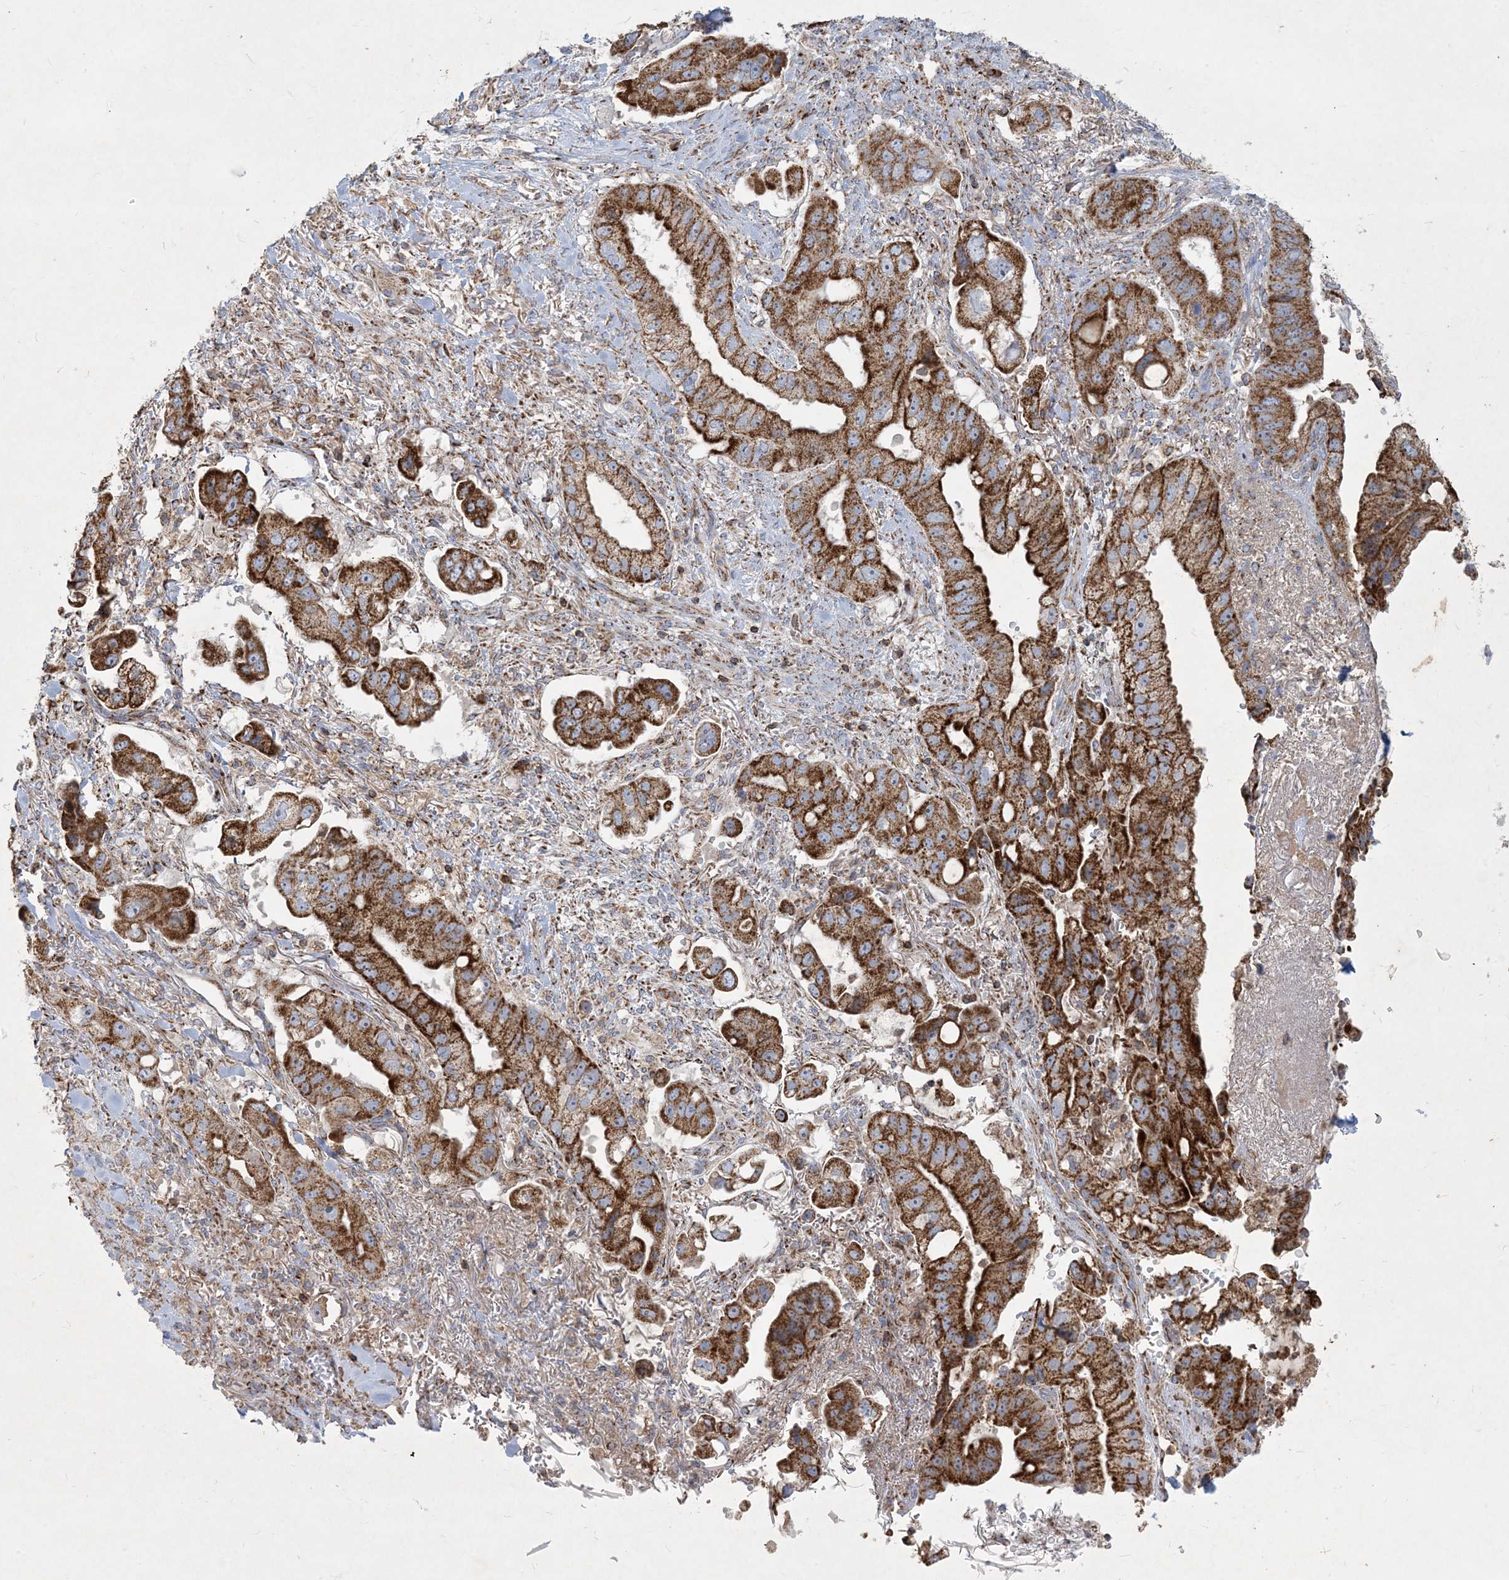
{"staining": {"intensity": "strong", "quantity": ">75%", "location": "cytoplasmic/membranous"}, "tissue": "stomach cancer", "cell_type": "Tumor cells", "image_type": "cancer", "snomed": [{"axis": "morphology", "description": "Adenocarcinoma, NOS"}, {"axis": "topography", "description": "Stomach"}], "caption": "An immunohistochemistry (IHC) micrograph of tumor tissue is shown. Protein staining in brown highlights strong cytoplasmic/membranous positivity in adenocarcinoma (stomach) within tumor cells. The staining was performed using DAB (3,3'-diaminobenzidine) to visualize the protein expression in brown, while the nuclei were stained in blue with hematoxylin (Magnification: 20x).", "gene": "BEND4", "patient": {"sex": "male", "age": 62}}